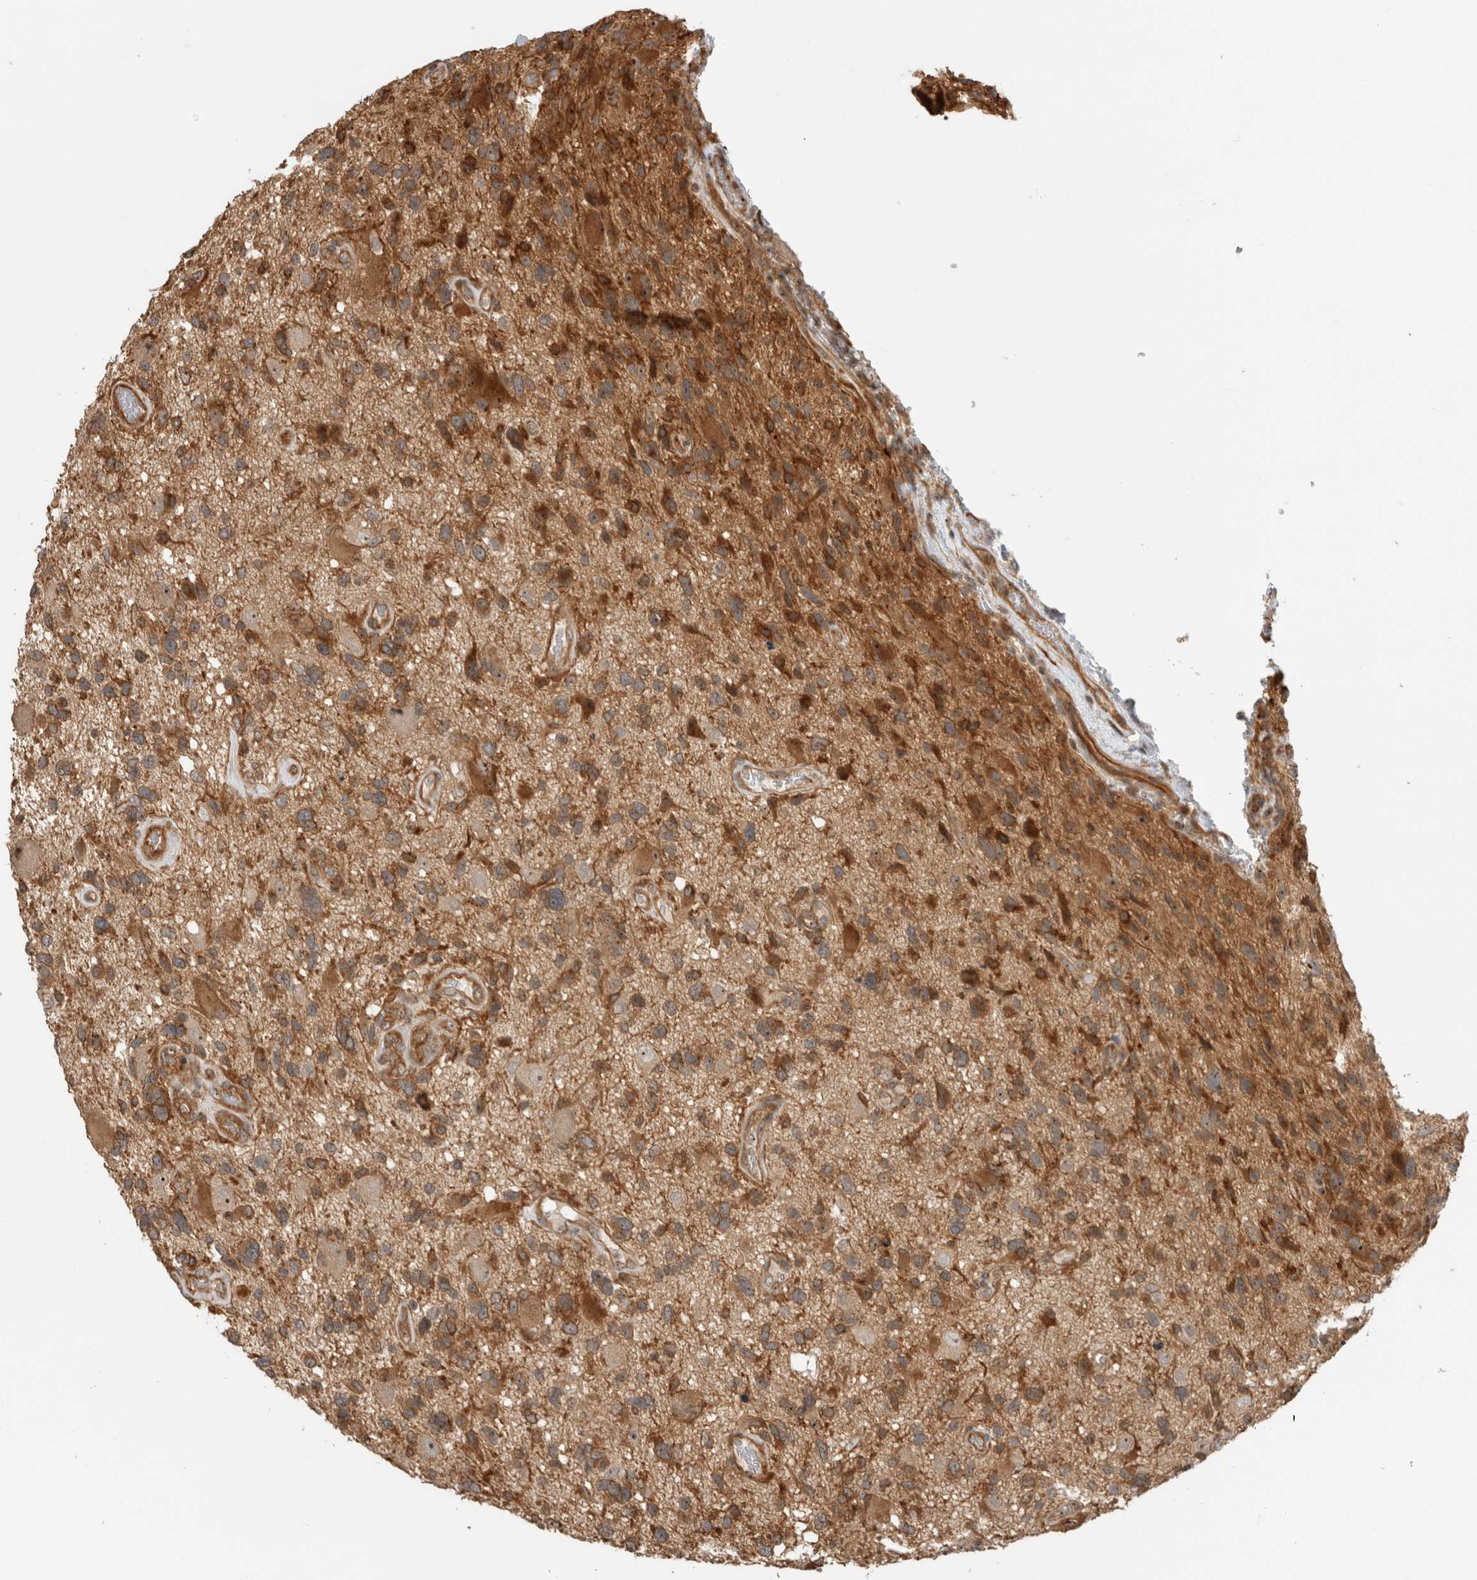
{"staining": {"intensity": "moderate", "quantity": ">75%", "location": "cytoplasmic/membranous,nuclear"}, "tissue": "glioma", "cell_type": "Tumor cells", "image_type": "cancer", "snomed": [{"axis": "morphology", "description": "Glioma, malignant, High grade"}, {"axis": "topography", "description": "Brain"}], "caption": "An immunohistochemistry image of tumor tissue is shown. Protein staining in brown labels moderate cytoplasmic/membranous and nuclear positivity in glioma within tumor cells. The protein of interest is shown in brown color, while the nuclei are stained blue.", "gene": "WASF2", "patient": {"sex": "male", "age": 33}}